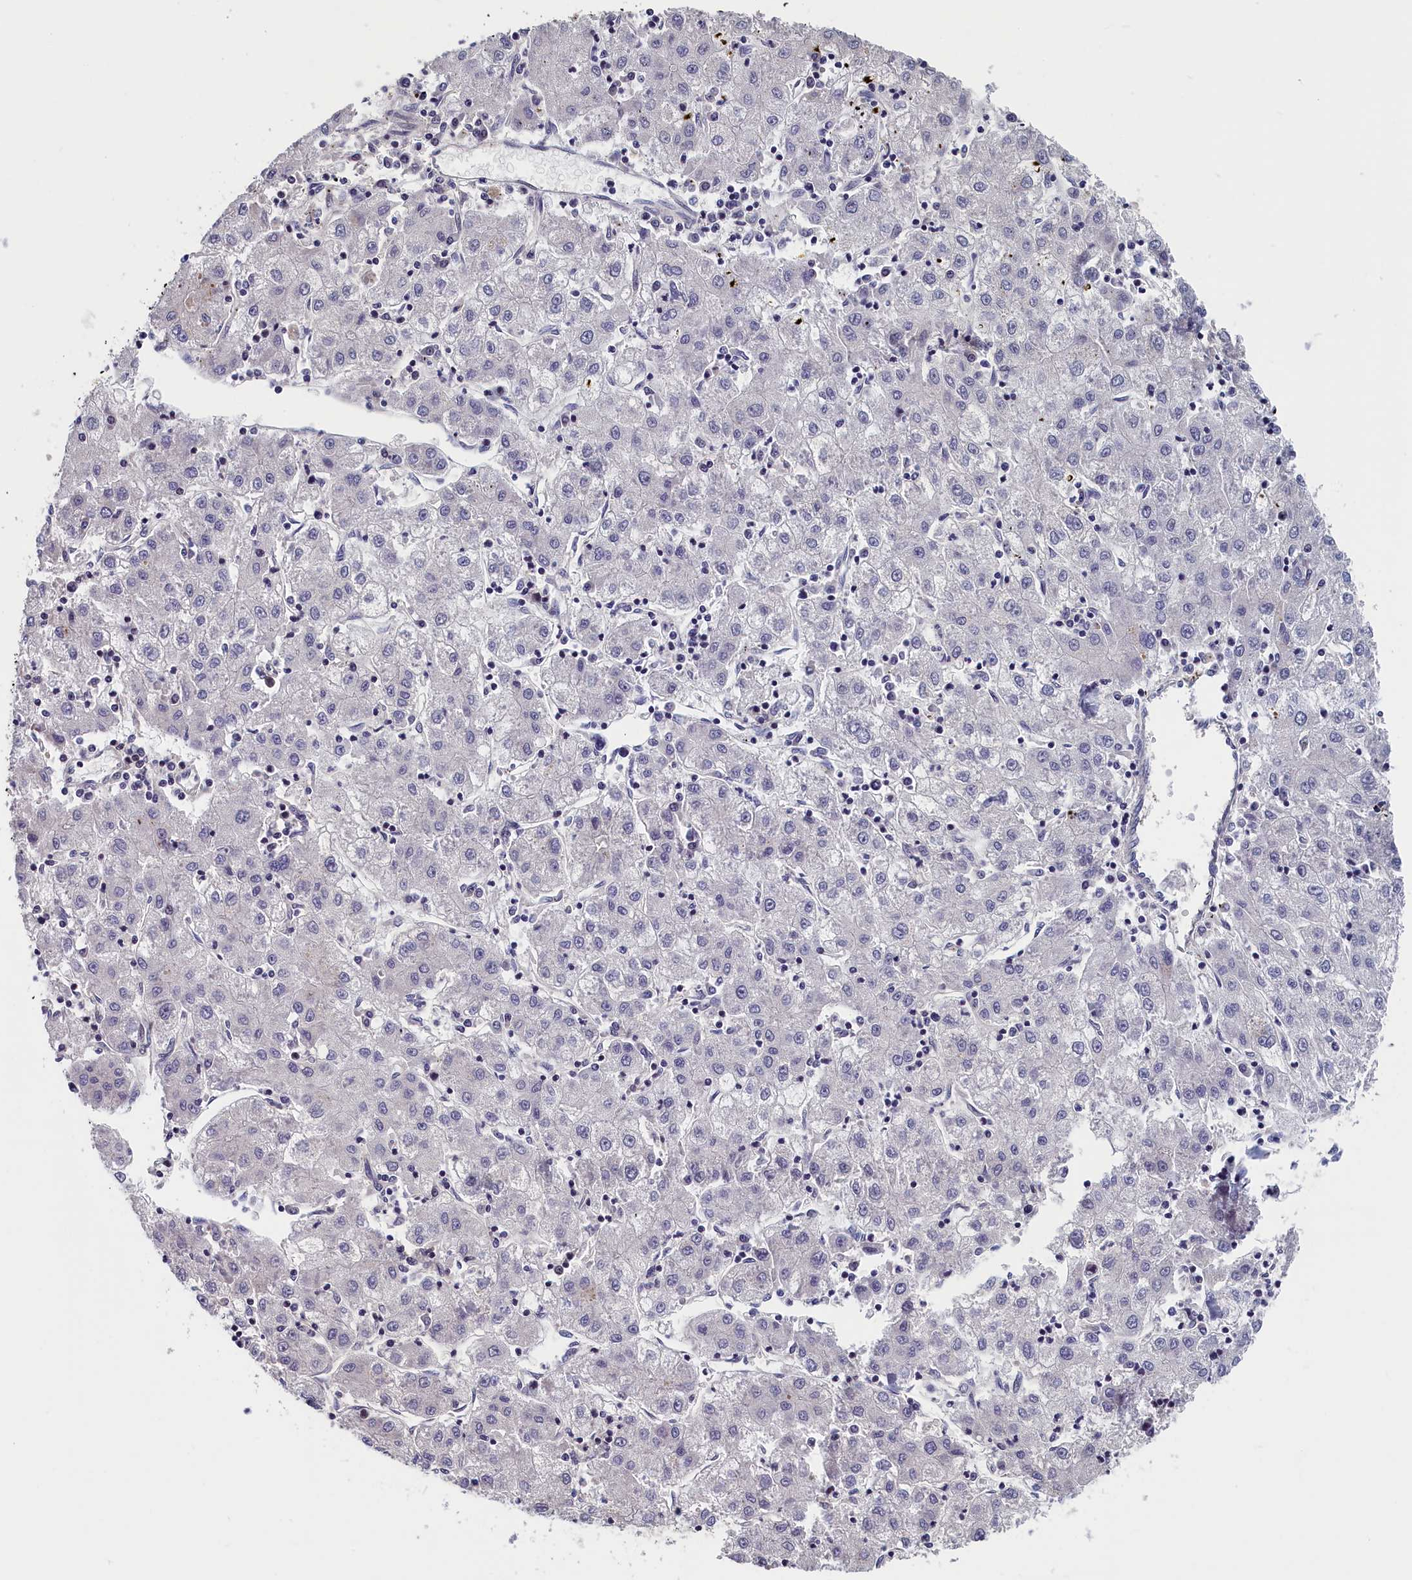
{"staining": {"intensity": "negative", "quantity": "none", "location": "none"}, "tissue": "liver cancer", "cell_type": "Tumor cells", "image_type": "cancer", "snomed": [{"axis": "morphology", "description": "Carcinoma, Hepatocellular, NOS"}, {"axis": "topography", "description": "Liver"}], "caption": "Tumor cells show no significant positivity in hepatocellular carcinoma (liver). Brightfield microscopy of immunohistochemistry (IHC) stained with DAB (brown) and hematoxylin (blue), captured at high magnification.", "gene": "TMEM116", "patient": {"sex": "male", "age": 72}}